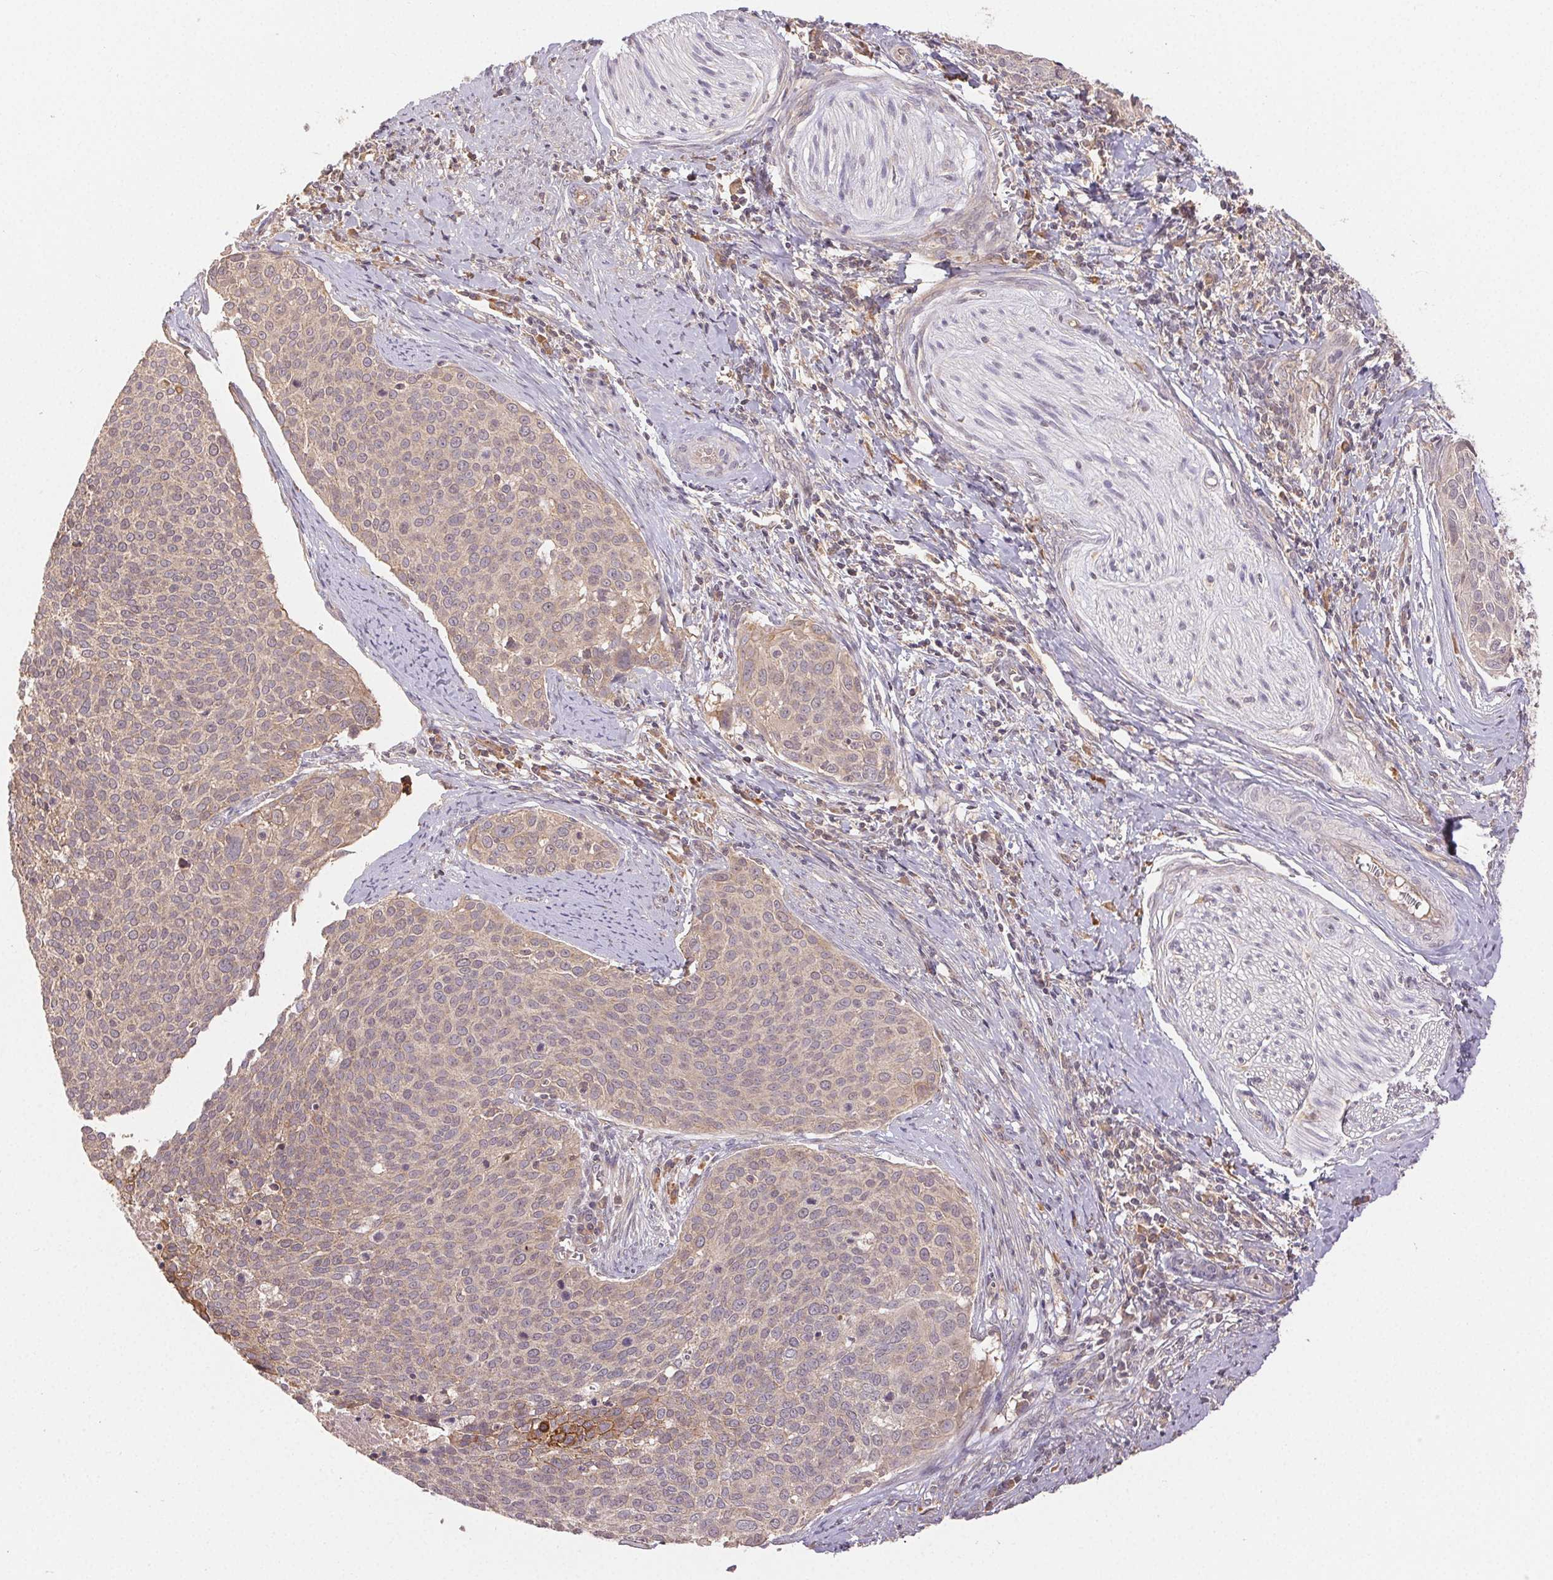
{"staining": {"intensity": "weak", "quantity": "<25%", "location": "cytoplasmic/membranous"}, "tissue": "cervical cancer", "cell_type": "Tumor cells", "image_type": "cancer", "snomed": [{"axis": "morphology", "description": "Squamous cell carcinoma, NOS"}, {"axis": "topography", "description": "Cervix"}], "caption": "Cervical cancer (squamous cell carcinoma) was stained to show a protein in brown. There is no significant positivity in tumor cells.", "gene": "MAPKAPK2", "patient": {"sex": "female", "age": 39}}